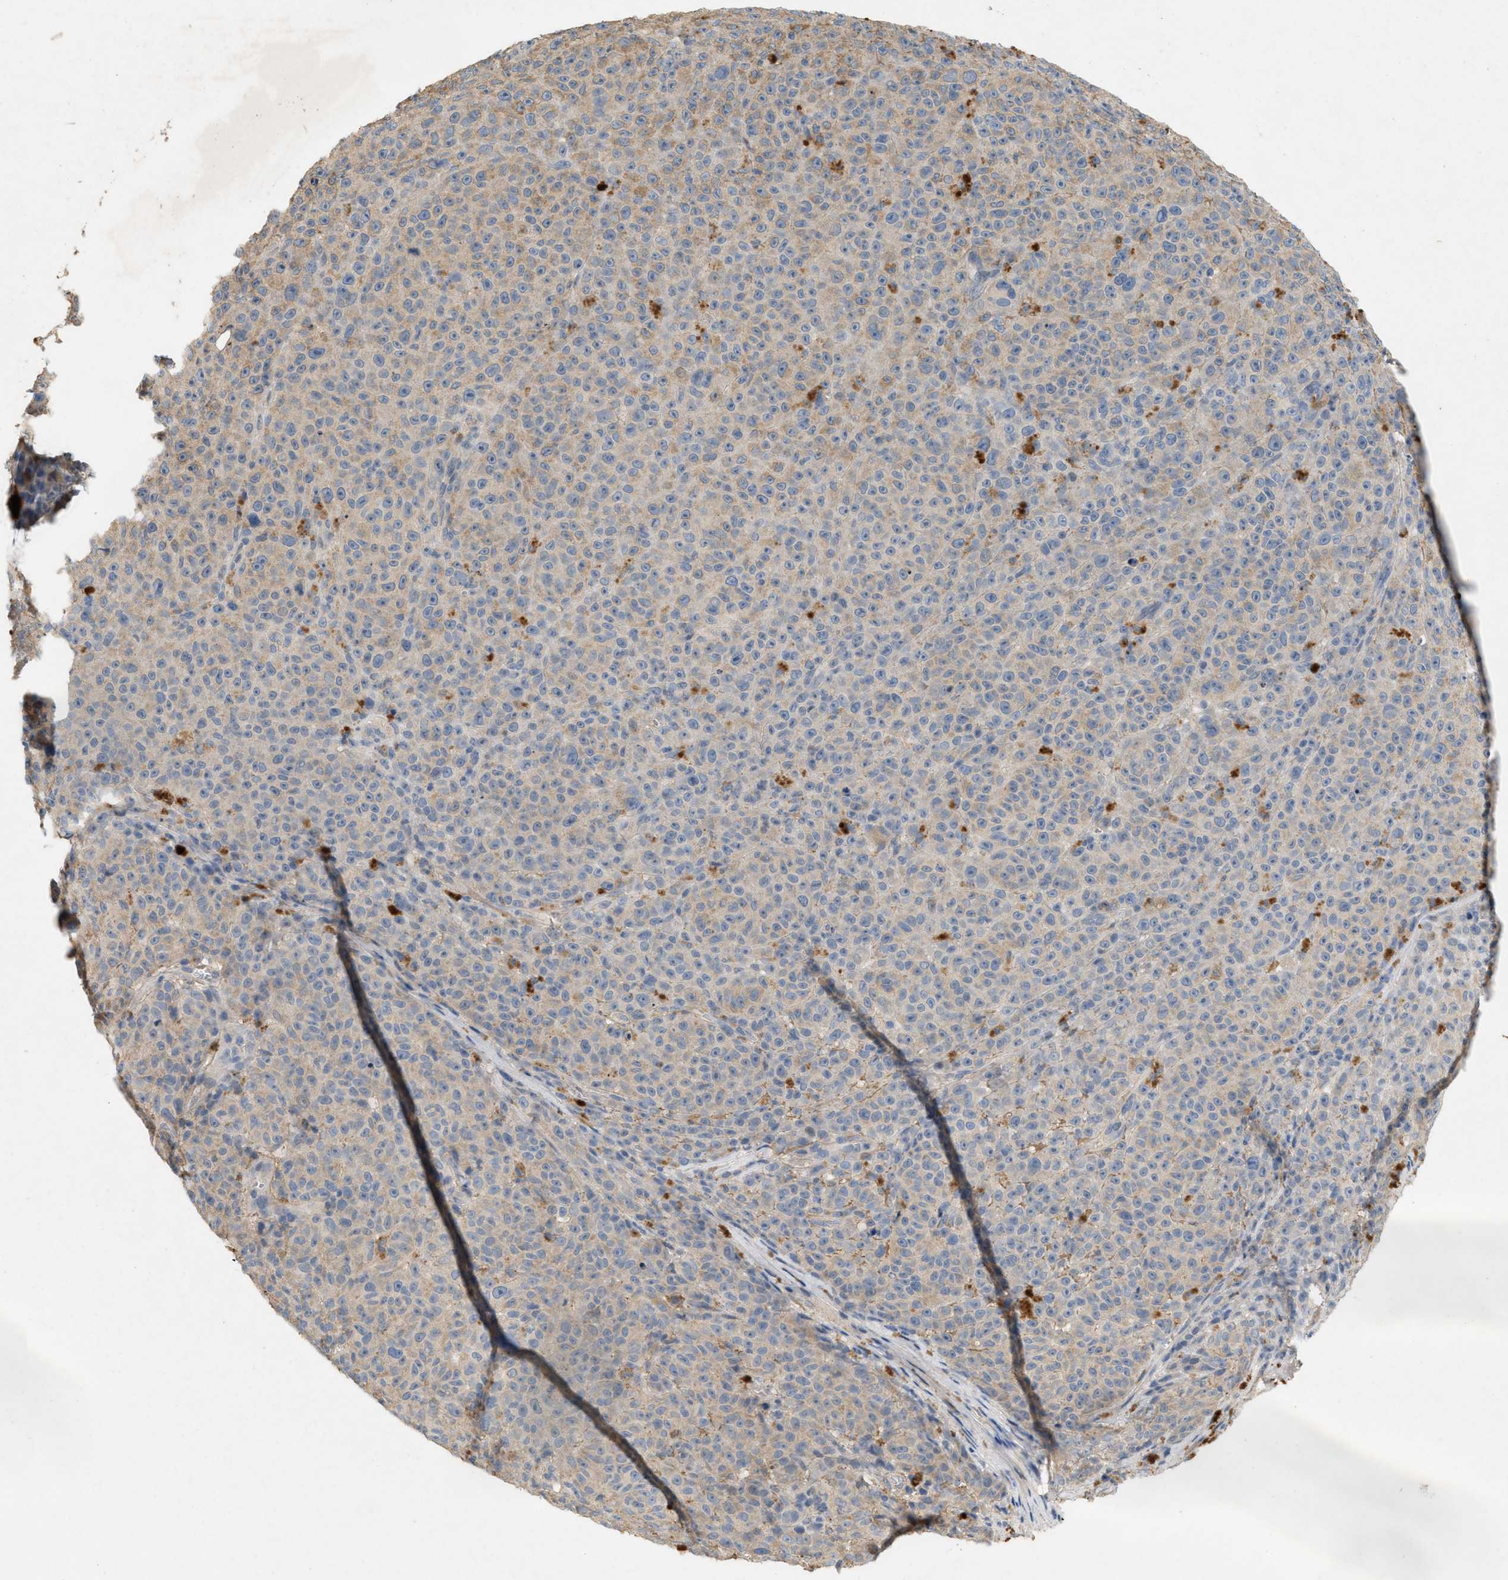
{"staining": {"intensity": "negative", "quantity": "none", "location": "none"}, "tissue": "melanoma", "cell_type": "Tumor cells", "image_type": "cancer", "snomed": [{"axis": "morphology", "description": "Malignant melanoma, NOS"}, {"axis": "topography", "description": "Skin"}], "caption": "Human malignant melanoma stained for a protein using immunohistochemistry demonstrates no positivity in tumor cells.", "gene": "DCAF7", "patient": {"sex": "female", "age": 82}}